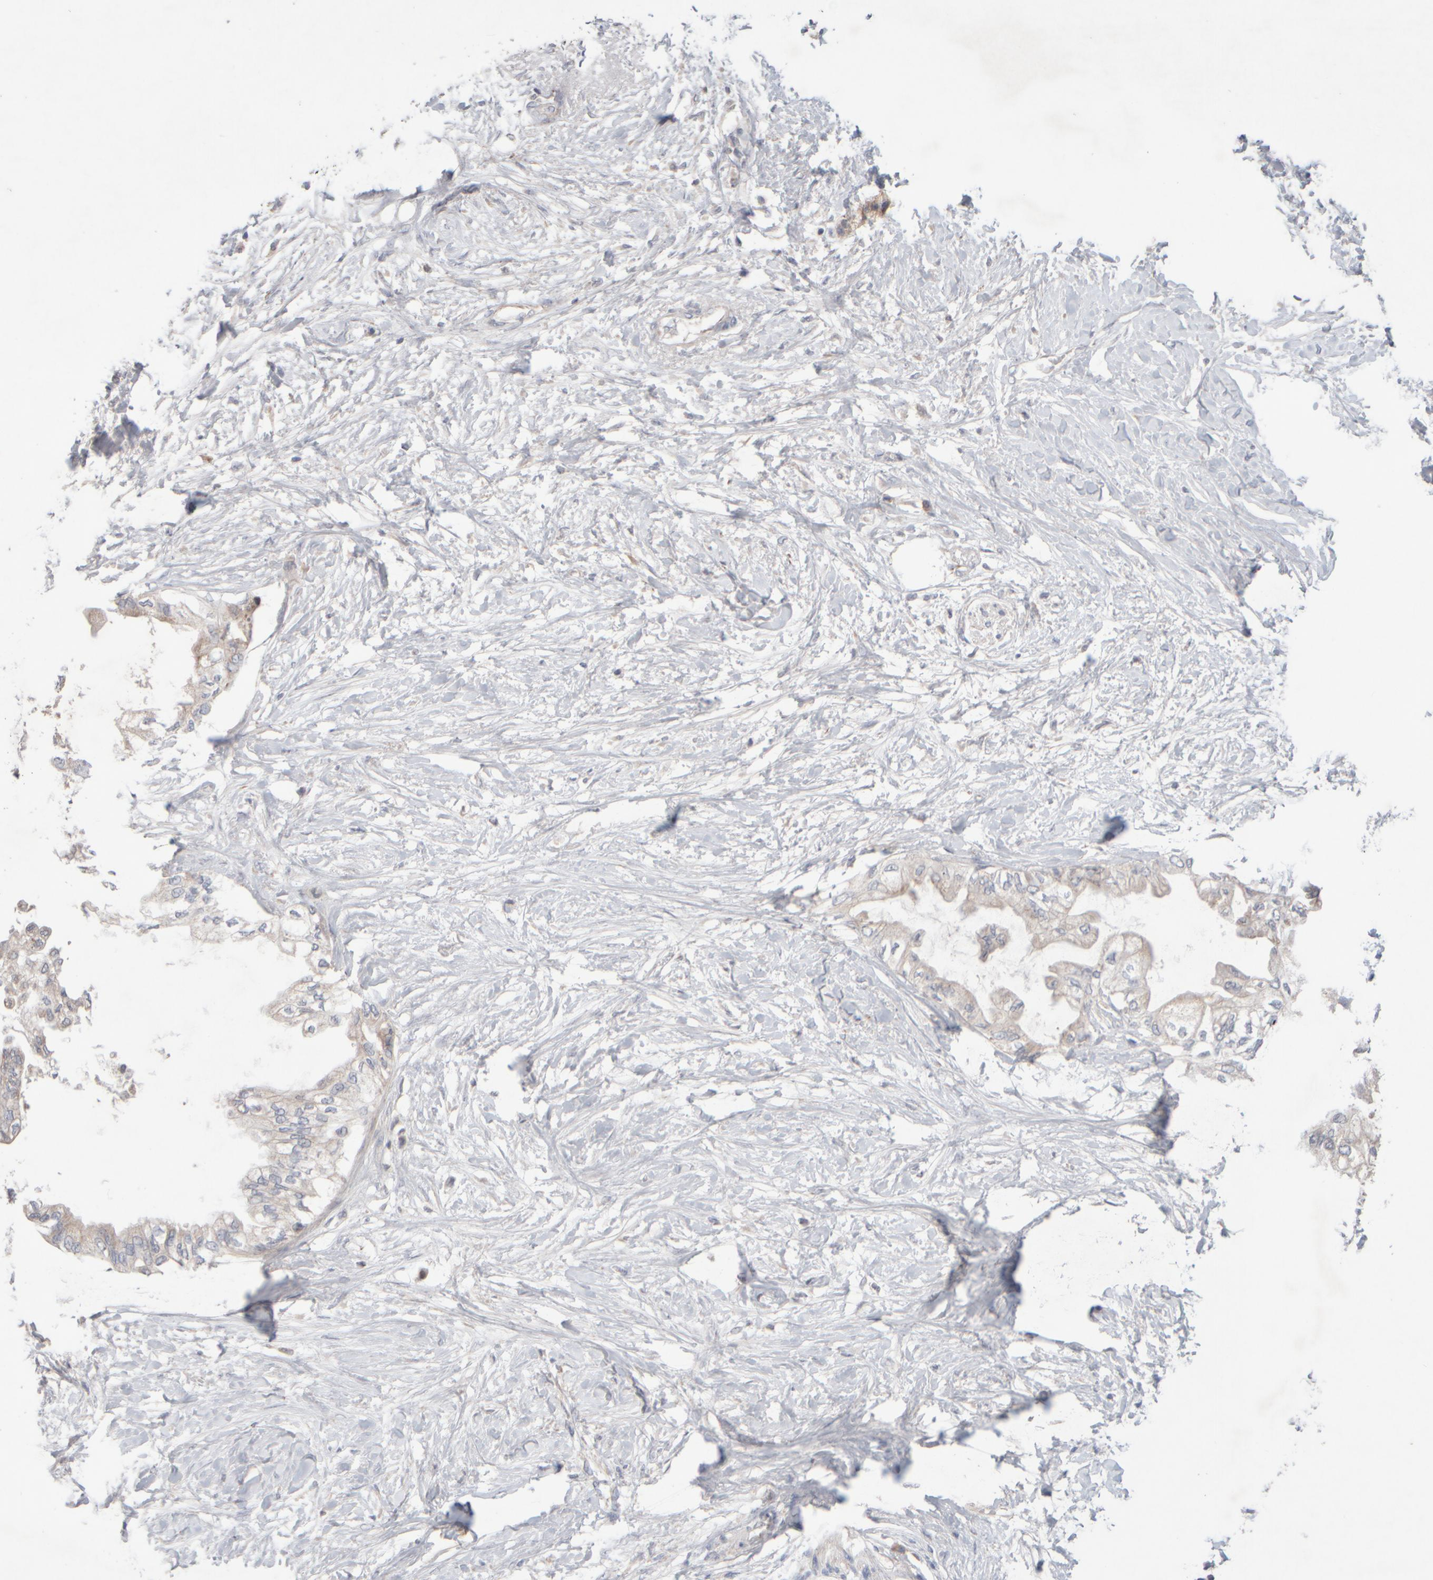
{"staining": {"intensity": "negative", "quantity": "none", "location": "none"}, "tissue": "pancreatic cancer", "cell_type": "Tumor cells", "image_type": "cancer", "snomed": [{"axis": "morphology", "description": "Normal tissue, NOS"}, {"axis": "morphology", "description": "Adenocarcinoma, NOS"}, {"axis": "topography", "description": "Pancreas"}, {"axis": "topography", "description": "Duodenum"}], "caption": "DAB (3,3'-diaminobenzidine) immunohistochemical staining of human adenocarcinoma (pancreatic) displays no significant staining in tumor cells. (DAB (3,3'-diaminobenzidine) immunohistochemistry visualized using brightfield microscopy, high magnification).", "gene": "CHADL", "patient": {"sex": "female", "age": 60}}